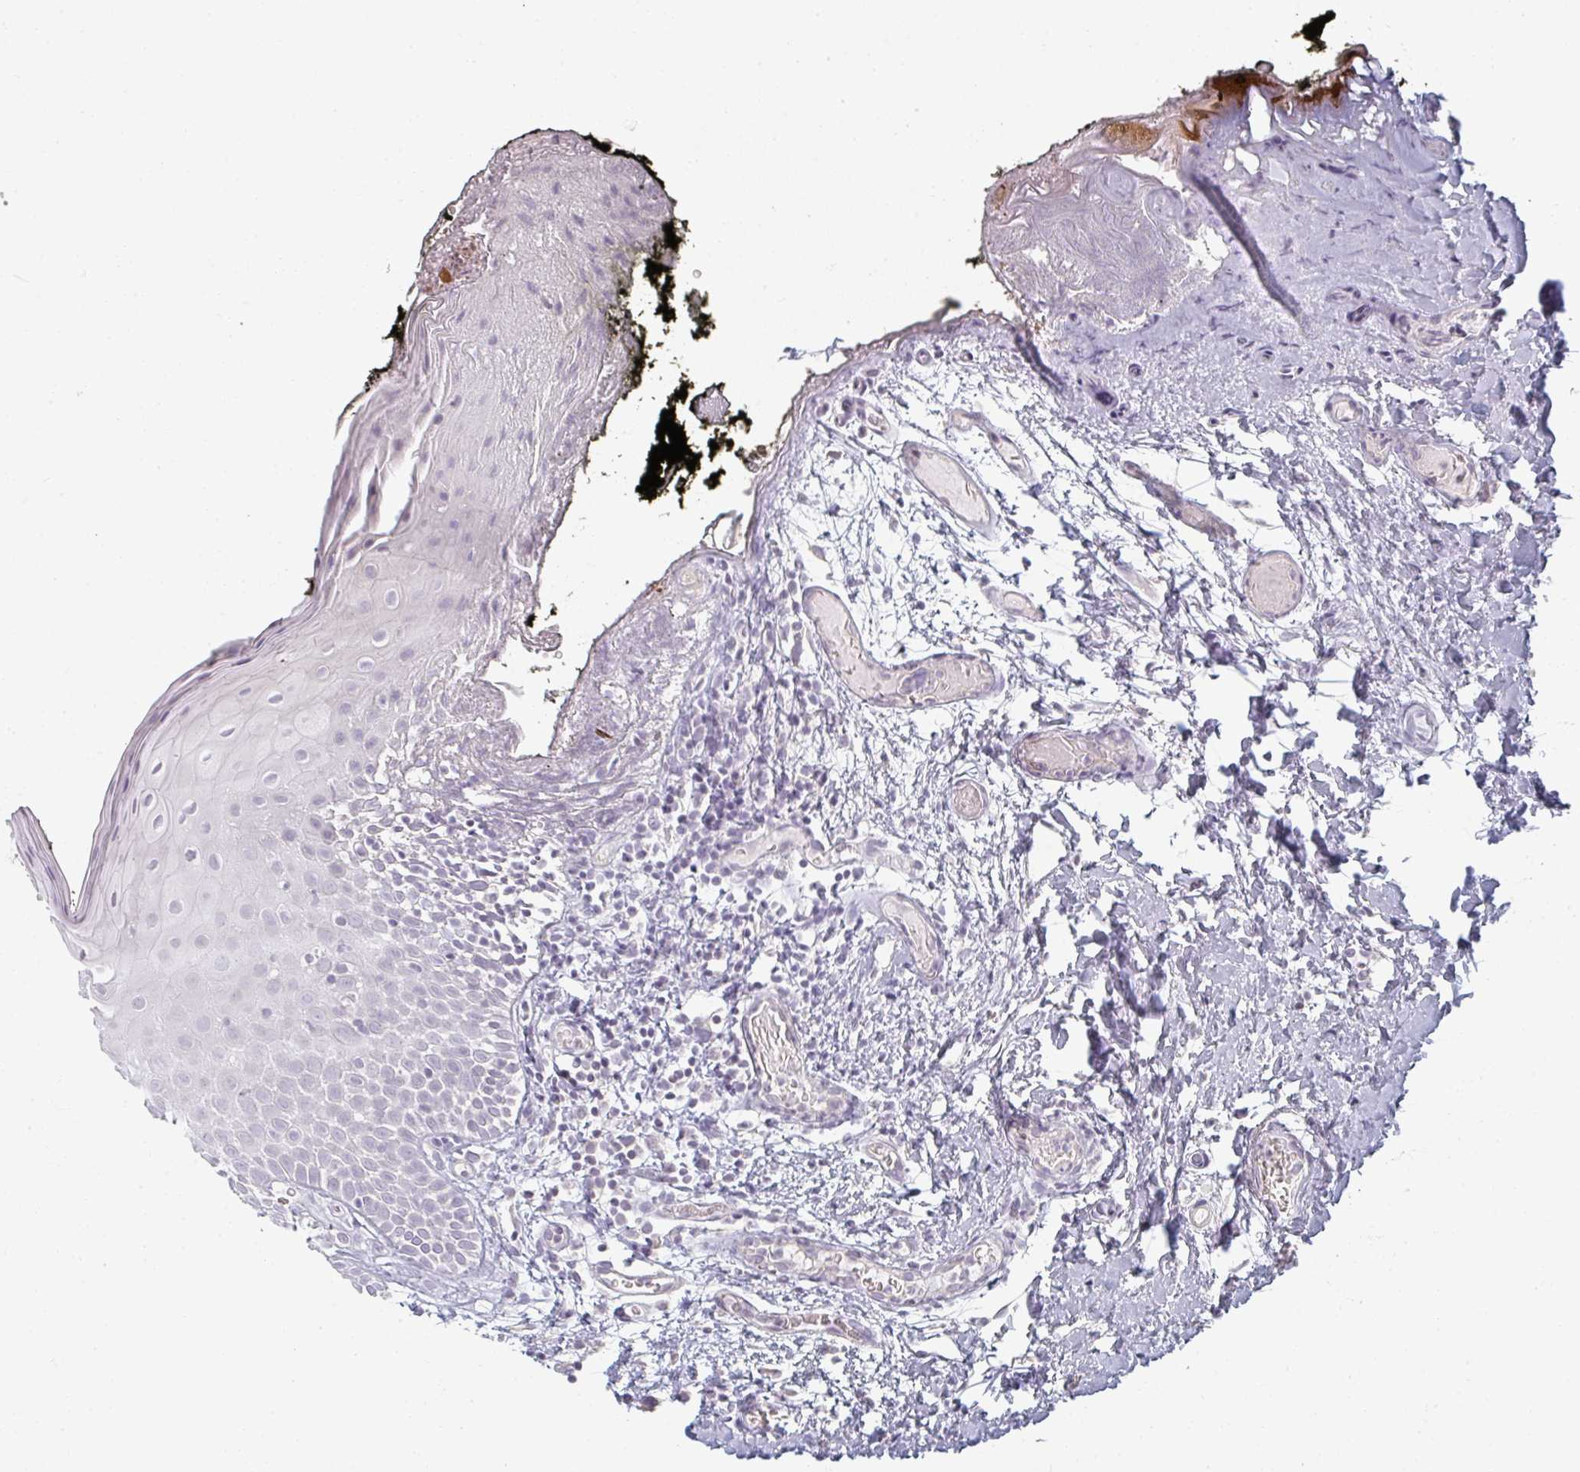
{"staining": {"intensity": "negative", "quantity": "none", "location": "none"}, "tissue": "oral mucosa", "cell_type": "Squamous epithelial cells", "image_type": "normal", "snomed": [{"axis": "morphology", "description": "Normal tissue, NOS"}, {"axis": "morphology", "description": "Squamous cell carcinoma, NOS"}, {"axis": "topography", "description": "Oral tissue"}, {"axis": "topography", "description": "Tounge, NOS"}, {"axis": "topography", "description": "Head-Neck"}], "caption": "Immunohistochemistry (IHC) photomicrograph of benign human oral mucosa stained for a protein (brown), which exhibits no positivity in squamous epithelial cells.", "gene": "RBBP6", "patient": {"sex": "male", "age": 76}}